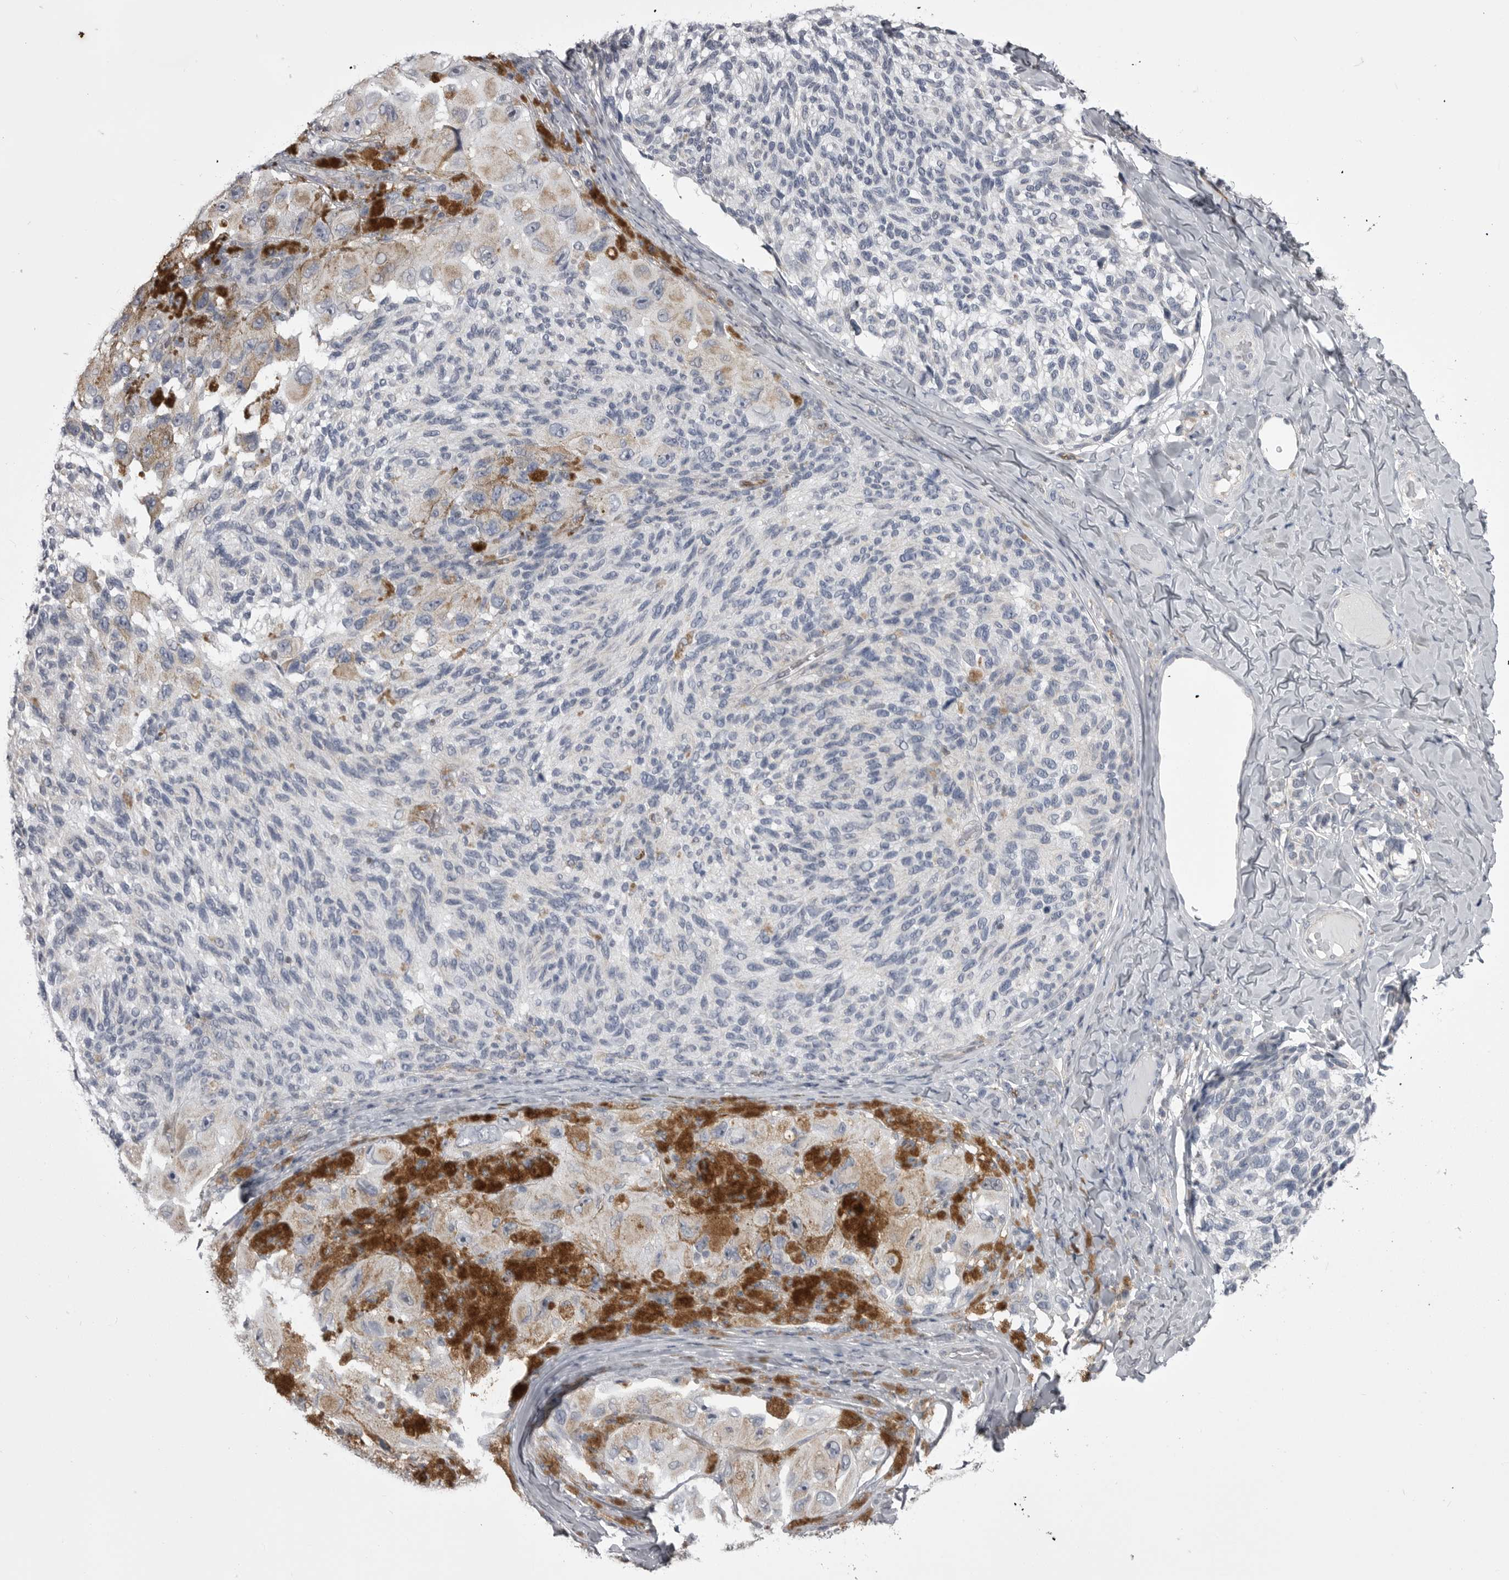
{"staining": {"intensity": "negative", "quantity": "none", "location": "none"}, "tissue": "melanoma", "cell_type": "Tumor cells", "image_type": "cancer", "snomed": [{"axis": "morphology", "description": "Malignant melanoma, NOS"}, {"axis": "topography", "description": "Skin"}], "caption": "Immunohistochemistry micrograph of human malignant melanoma stained for a protein (brown), which shows no expression in tumor cells.", "gene": "OPLAH", "patient": {"sex": "female", "age": 73}}